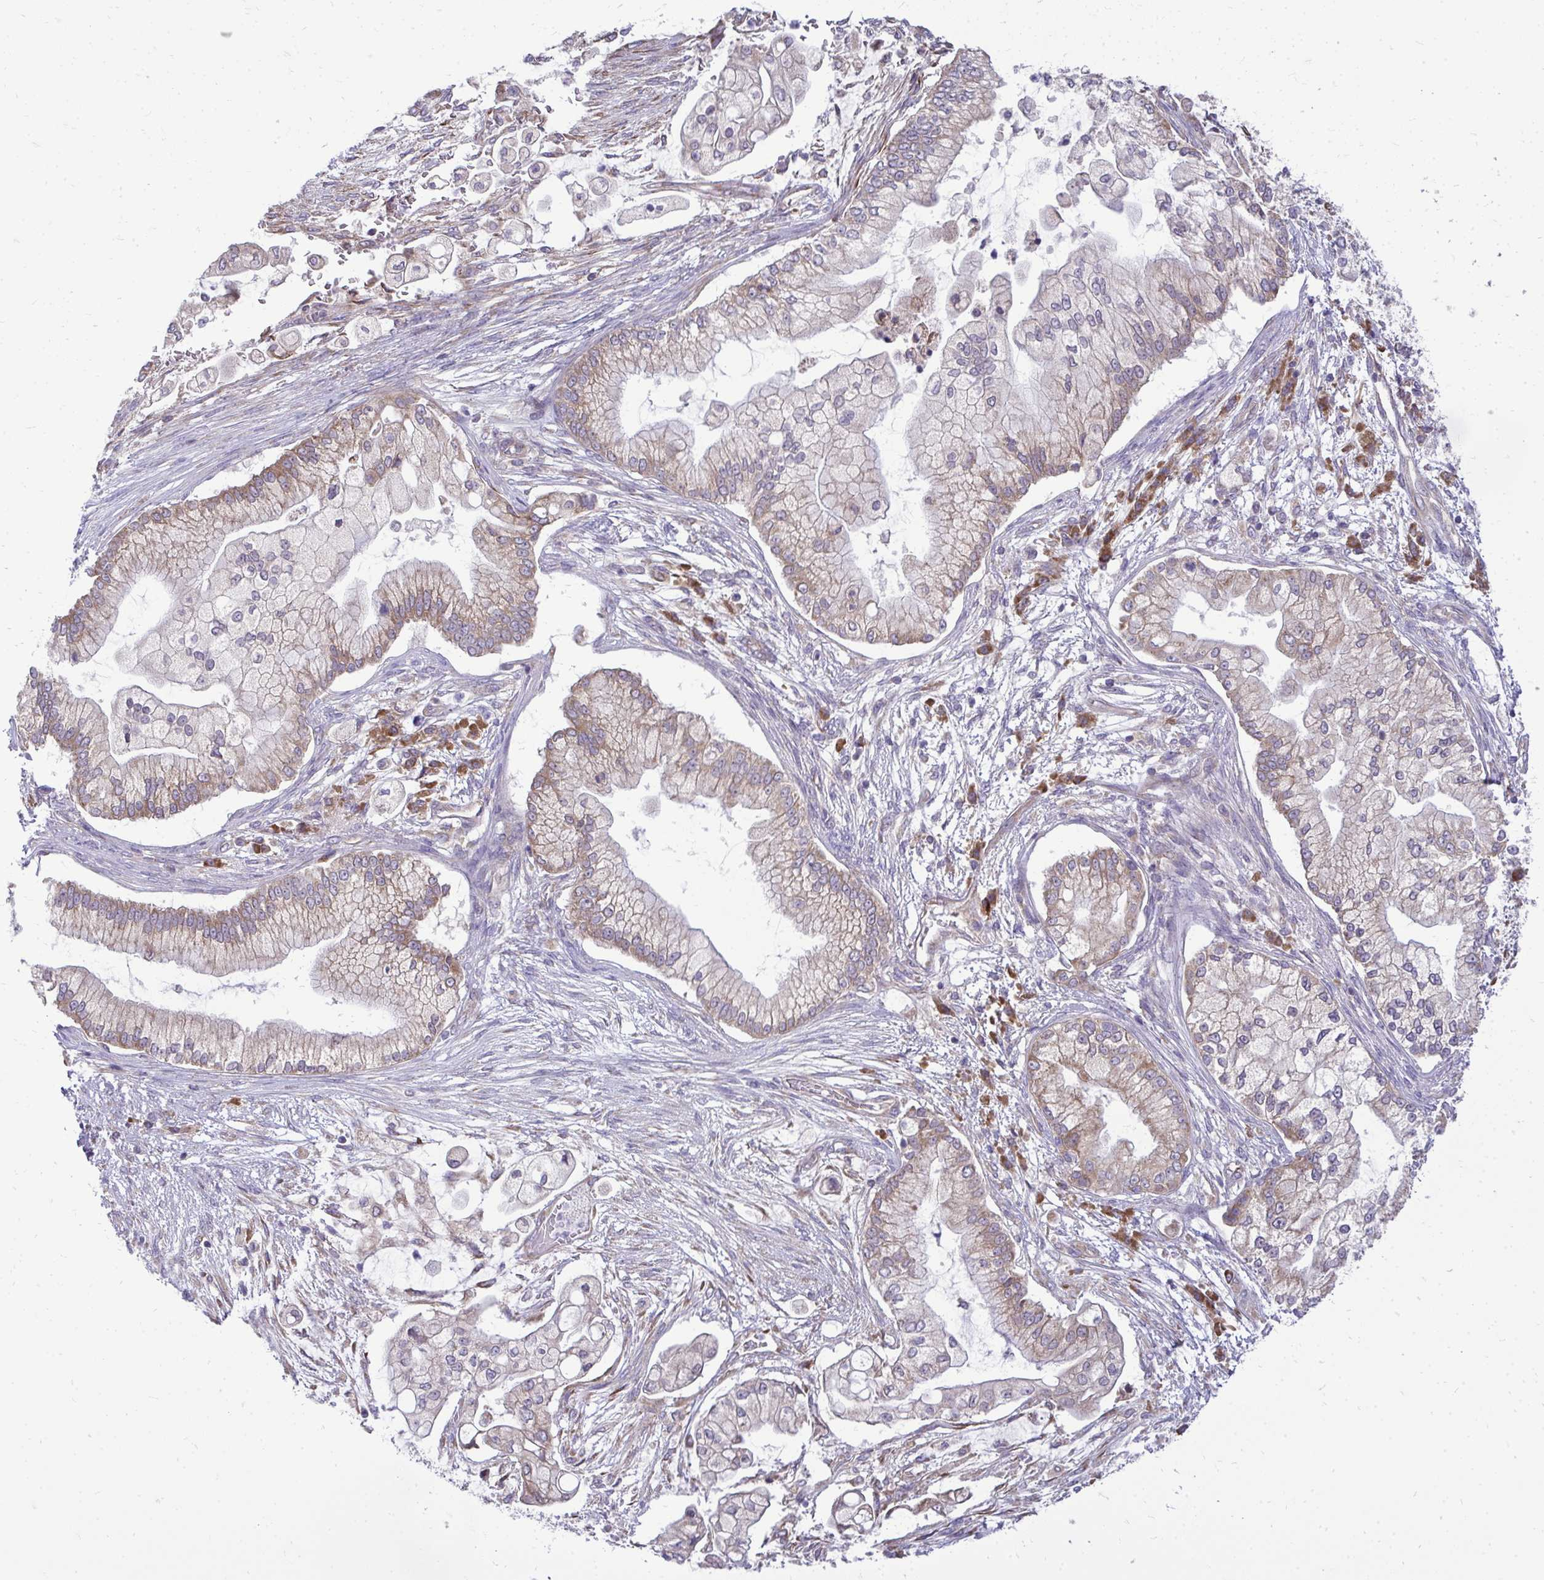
{"staining": {"intensity": "weak", "quantity": "25%-75%", "location": "cytoplasmic/membranous"}, "tissue": "pancreatic cancer", "cell_type": "Tumor cells", "image_type": "cancer", "snomed": [{"axis": "morphology", "description": "Adenocarcinoma, NOS"}, {"axis": "topography", "description": "Pancreas"}], "caption": "Protein expression analysis of pancreatic cancer shows weak cytoplasmic/membranous staining in approximately 25%-75% of tumor cells.", "gene": "RPLP2", "patient": {"sex": "female", "age": 69}}